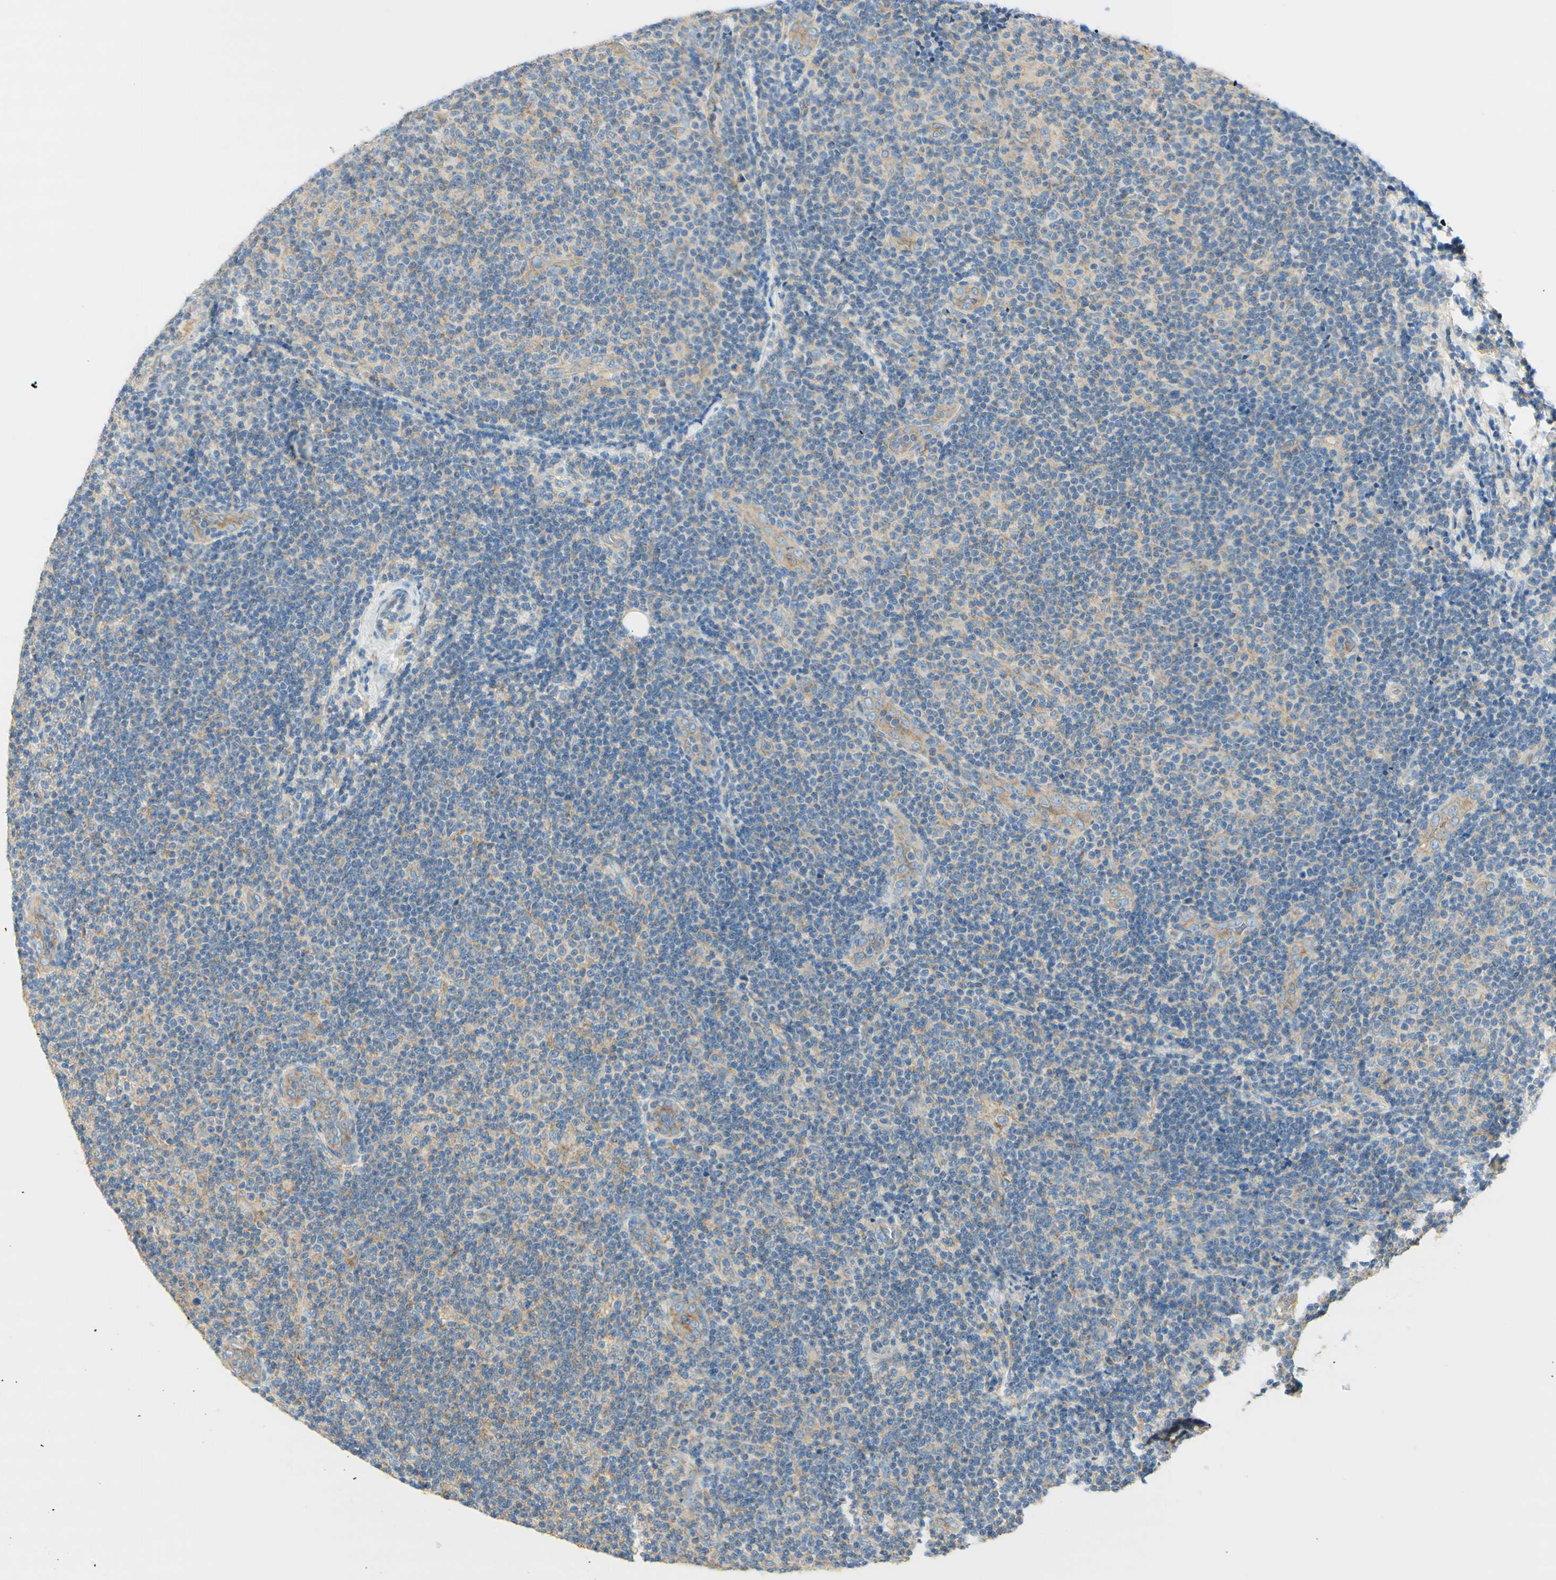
{"staining": {"intensity": "negative", "quantity": "none", "location": "none"}, "tissue": "lymphoma", "cell_type": "Tumor cells", "image_type": "cancer", "snomed": [{"axis": "morphology", "description": "Malignant lymphoma, non-Hodgkin's type, Low grade"}, {"axis": "topography", "description": "Lymph node"}], "caption": "DAB (3,3'-diaminobenzidine) immunohistochemical staining of human lymphoma exhibits no significant positivity in tumor cells.", "gene": "CLTC", "patient": {"sex": "male", "age": 83}}